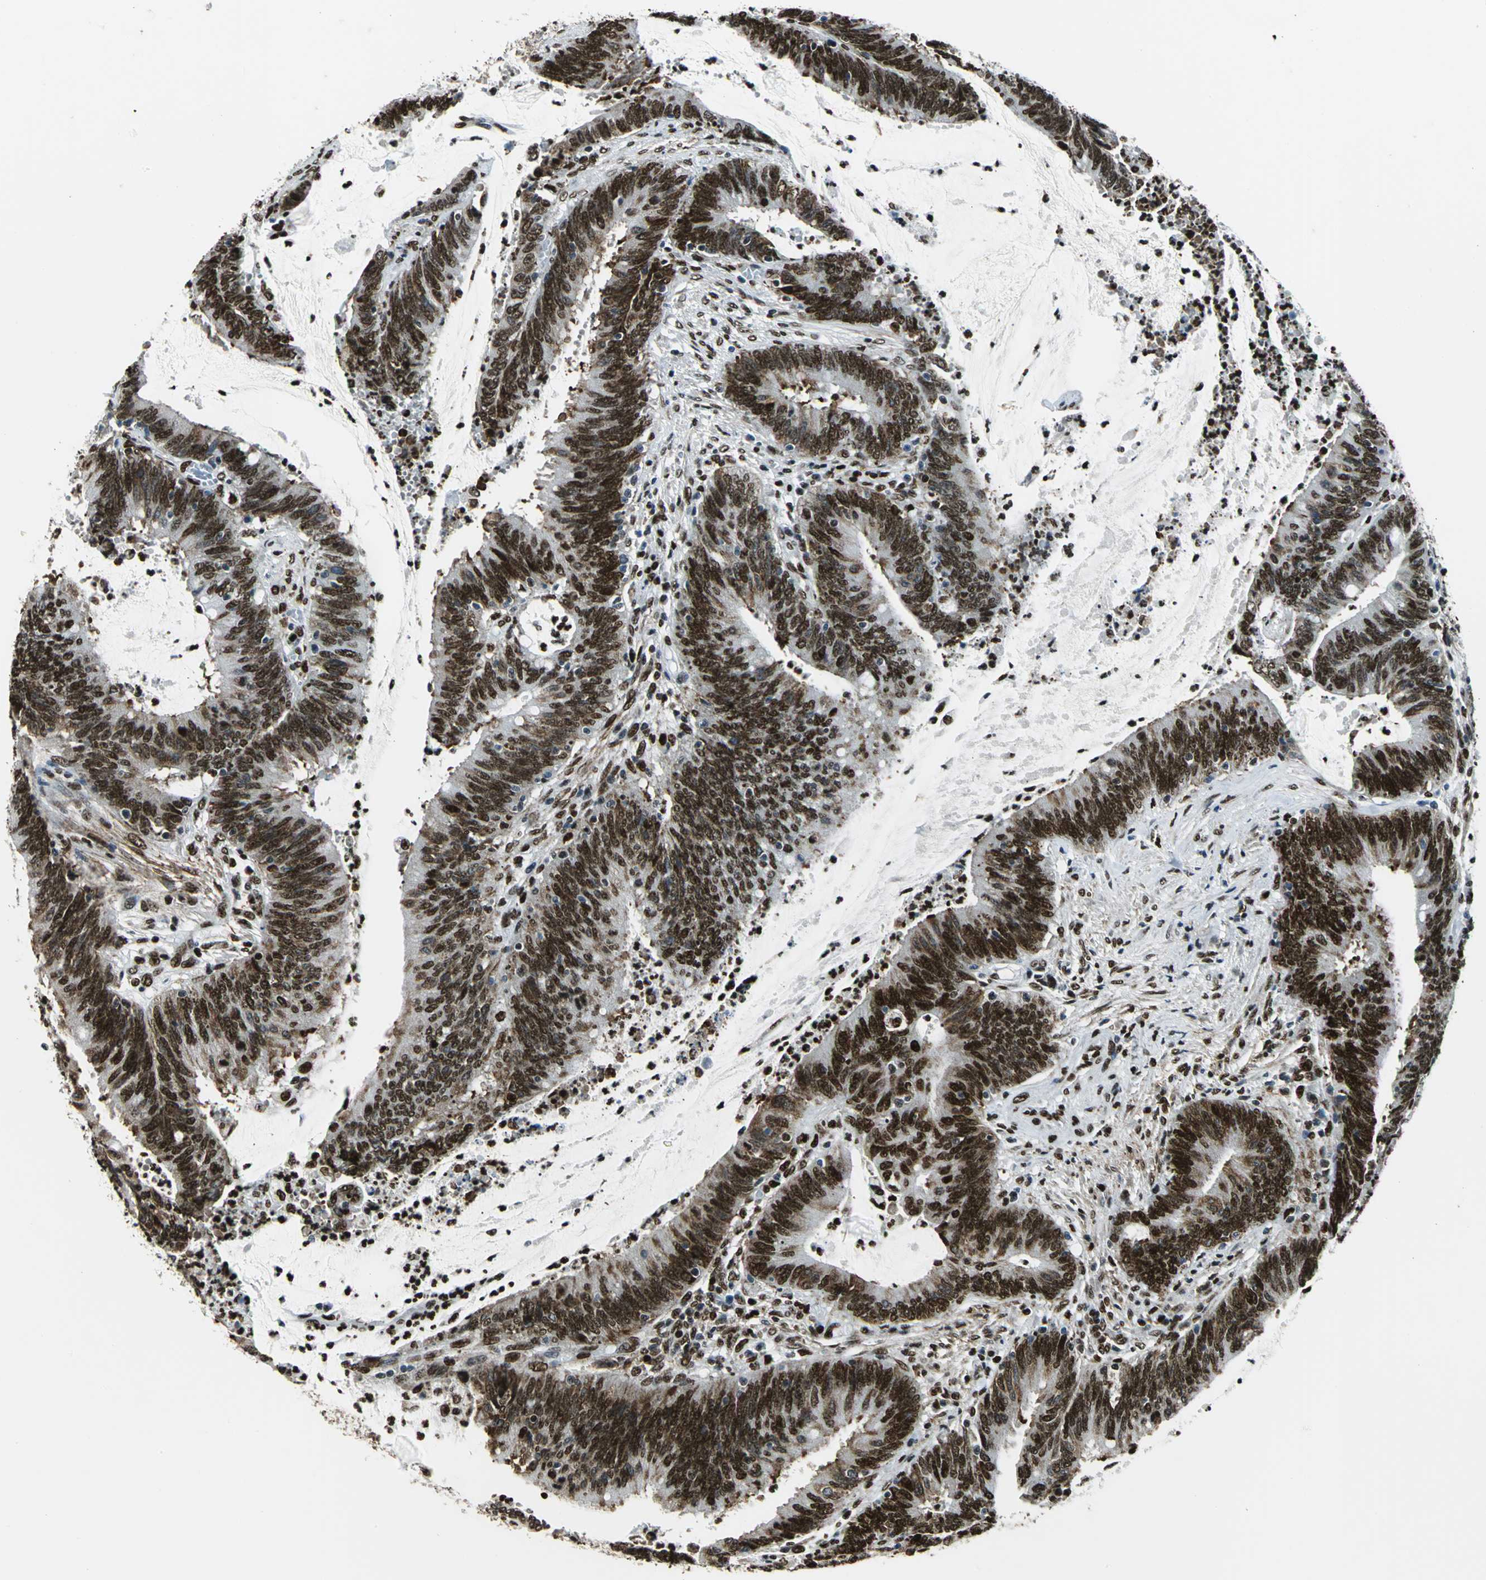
{"staining": {"intensity": "strong", "quantity": ">75%", "location": "nuclear"}, "tissue": "colorectal cancer", "cell_type": "Tumor cells", "image_type": "cancer", "snomed": [{"axis": "morphology", "description": "Adenocarcinoma, NOS"}, {"axis": "topography", "description": "Rectum"}], "caption": "A high amount of strong nuclear expression is identified in about >75% of tumor cells in colorectal adenocarcinoma tissue. The protein is stained brown, and the nuclei are stained in blue (DAB (3,3'-diaminobenzidine) IHC with brightfield microscopy, high magnification).", "gene": "APEX1", "patient": {"sex": "female", "age": 66}}